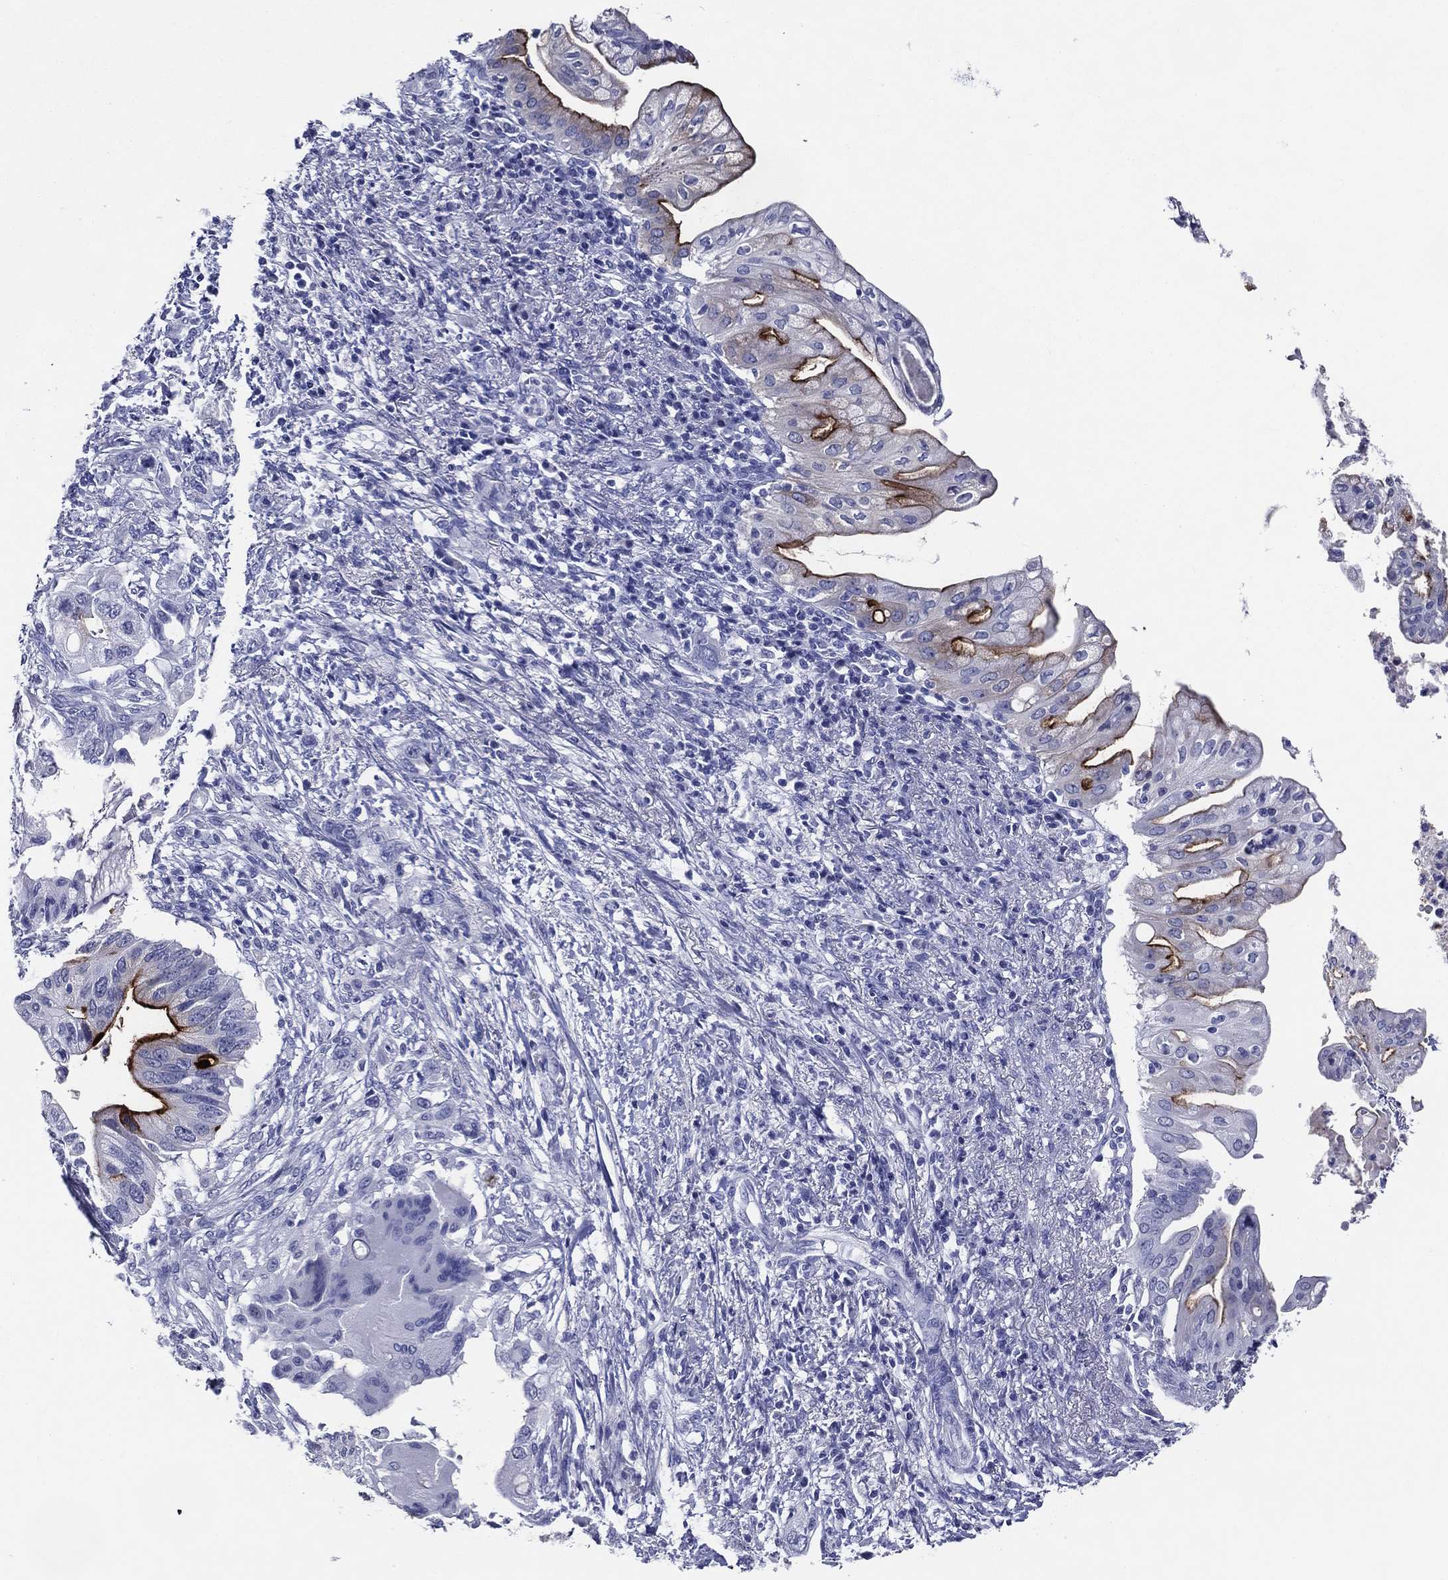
{"staining": {"intensity": "strong", "quantity": "<25%", "location": "cytoplasmic/membranous"}, "tissue": "pancreatic cancer", "cell_type": "Tumor cells", "image_type": "cancer", "snomed": [{"axis": "morphology", "description": "Adenocarcinoma, NOS"}, {"axis": "topography", "description": "Pancreas"}], "caption": "This image shows adenocarcinoma (pancreatic) stained with immunohistochemistry to label a protein in brown. The cytoplasmic/membranous of tumor cells show strong positivity for the protein. Nuclei are counter-stained blue.", "gene": "ACE2", "patient": {"sex": "female", "age": 72}}